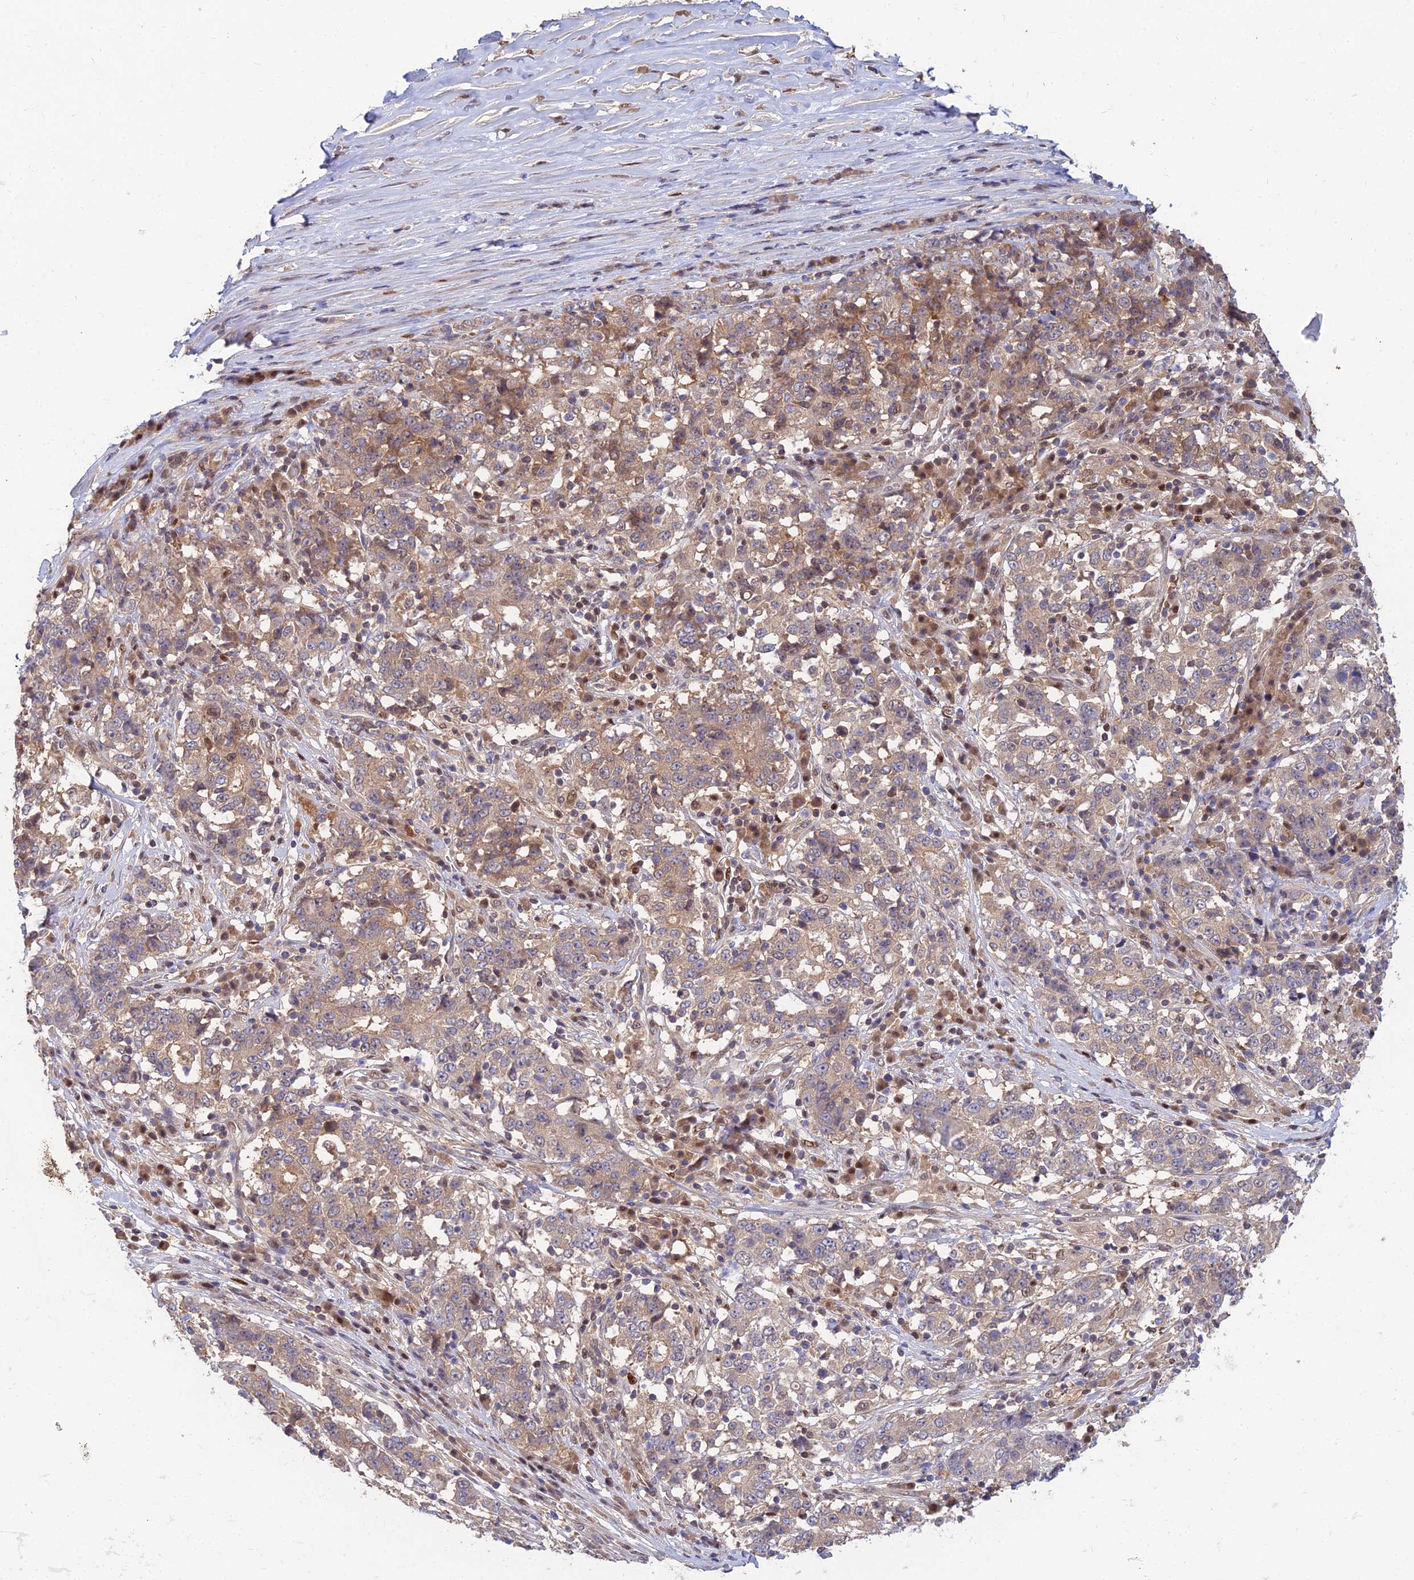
{"staining": {"intensity": "moderate", "quantity": ">75%", "location": "cytoplasmic/membranous"}, "tissue": "stomach cancer", "cell_type": "Tumor cells", "image_type": "cancer", "snomed": [{"axis": "morphology", "description": "Adenocarcinoma, NOS"}, {"axis": "topography", "description": "Stomach"}], "caption": "The micrograph shows immunohistochemical staining of stomach adenocarcinoma. There is moderate cytoplasmic/membranous expression is appreciated in about >75% of tumor cells.", "gene": "DNPEP", "patient": {"sex": "male", "age": 59}}